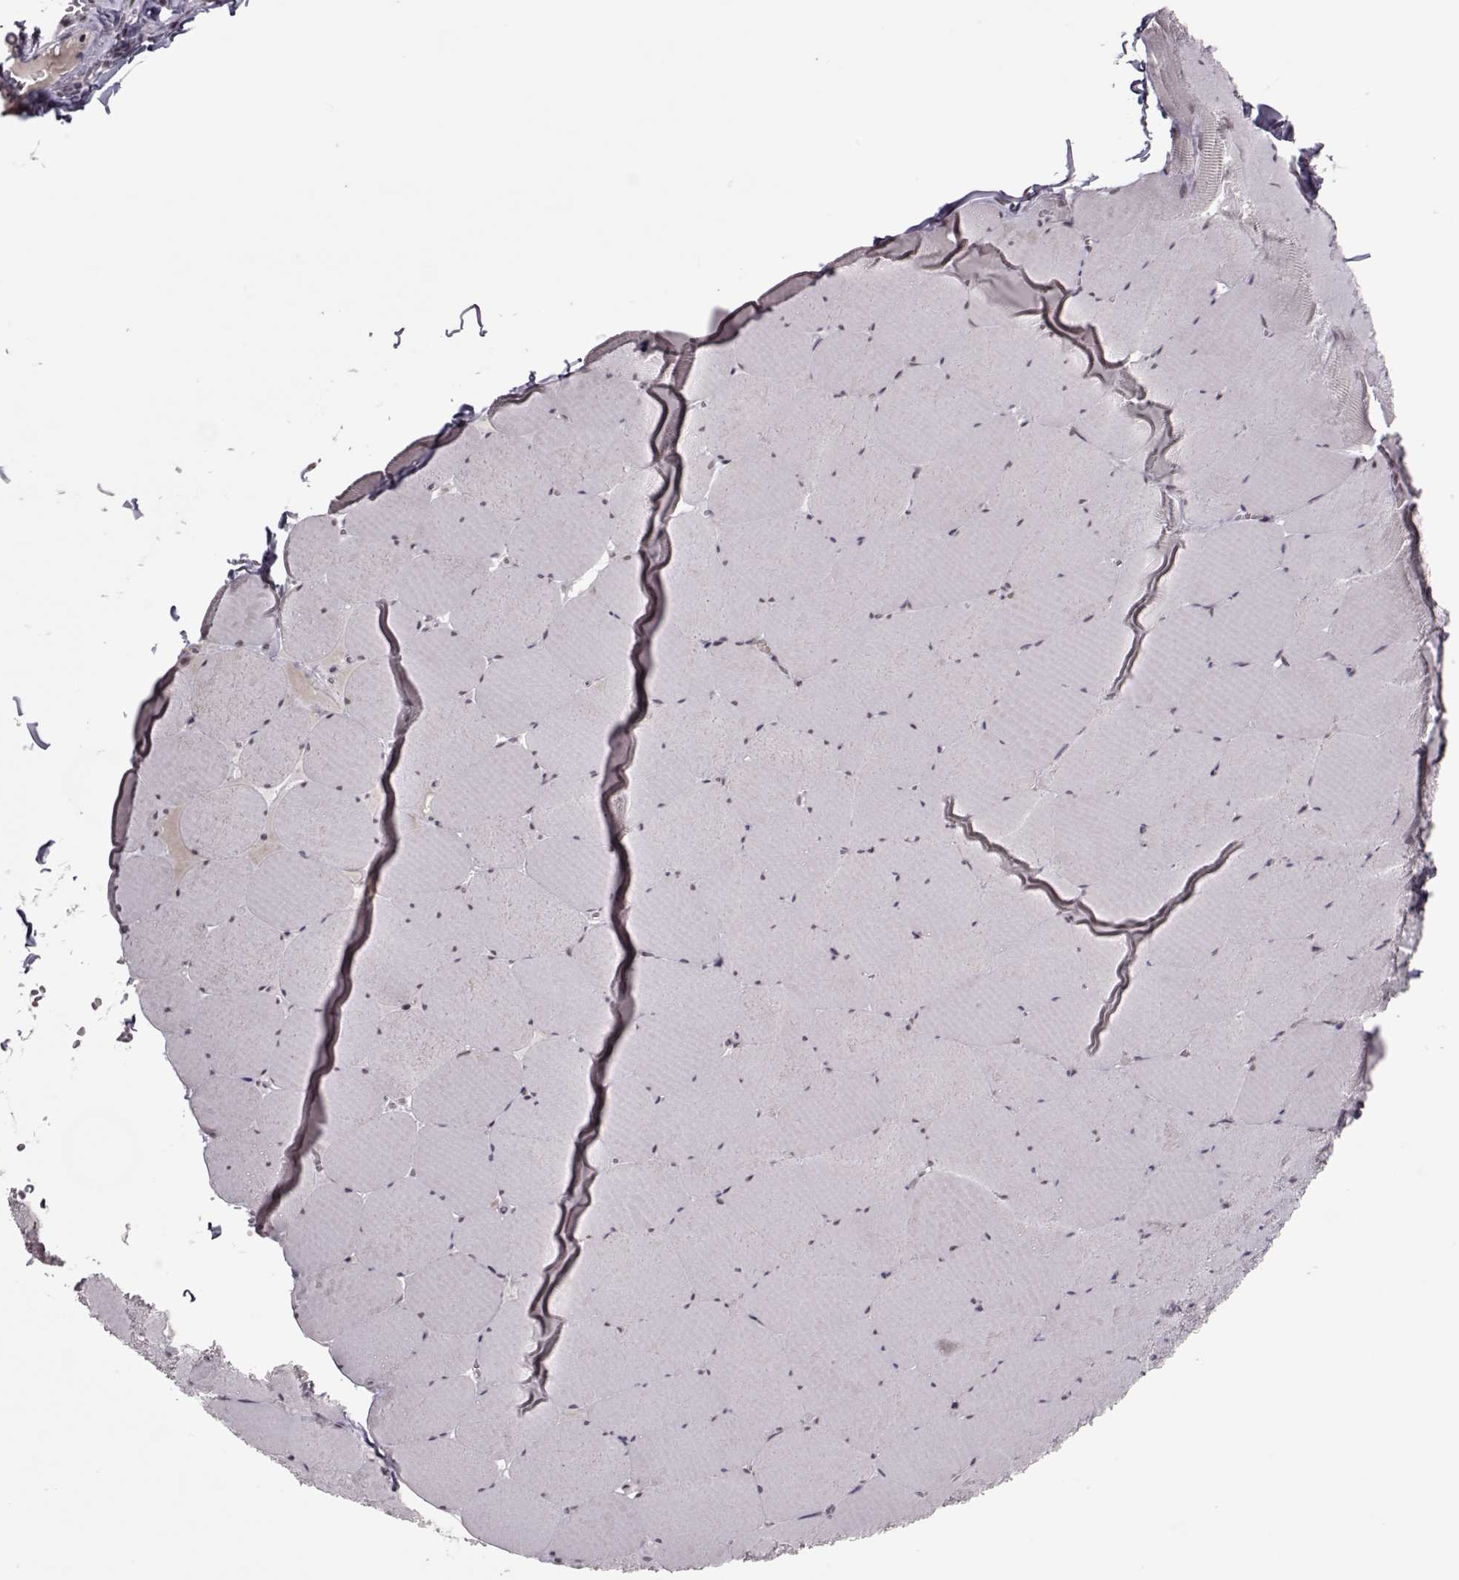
{"staining": {"intensity": "negative", "quantity": "none", "location": "none"}, "tissue": "skeletal muscle", "cell_type": "Myocytes", "image_type": "normal", "snomed": [{"axis": "morphology", "description": "Normal tissue, NOS"}, {"axis": "morphology", "description": "Malignant melanoma, Metastatic site"}, {"axis": "topography", "description": "Skeletal muscle"}], "caption": "High magnification brightfield microscopy of unremarkable skeletal muscle stained with DAB (brown) and counterstained with hematoxylin (blue): myocytes show no significant expression. The staining is performed using DAB (3,3'-diaminobenzidine) brown chromogen with nuclei counter-stained in using hematoxylin.", "gene": "LIN28A", "patient": {"sex": "male", "age": 50}}